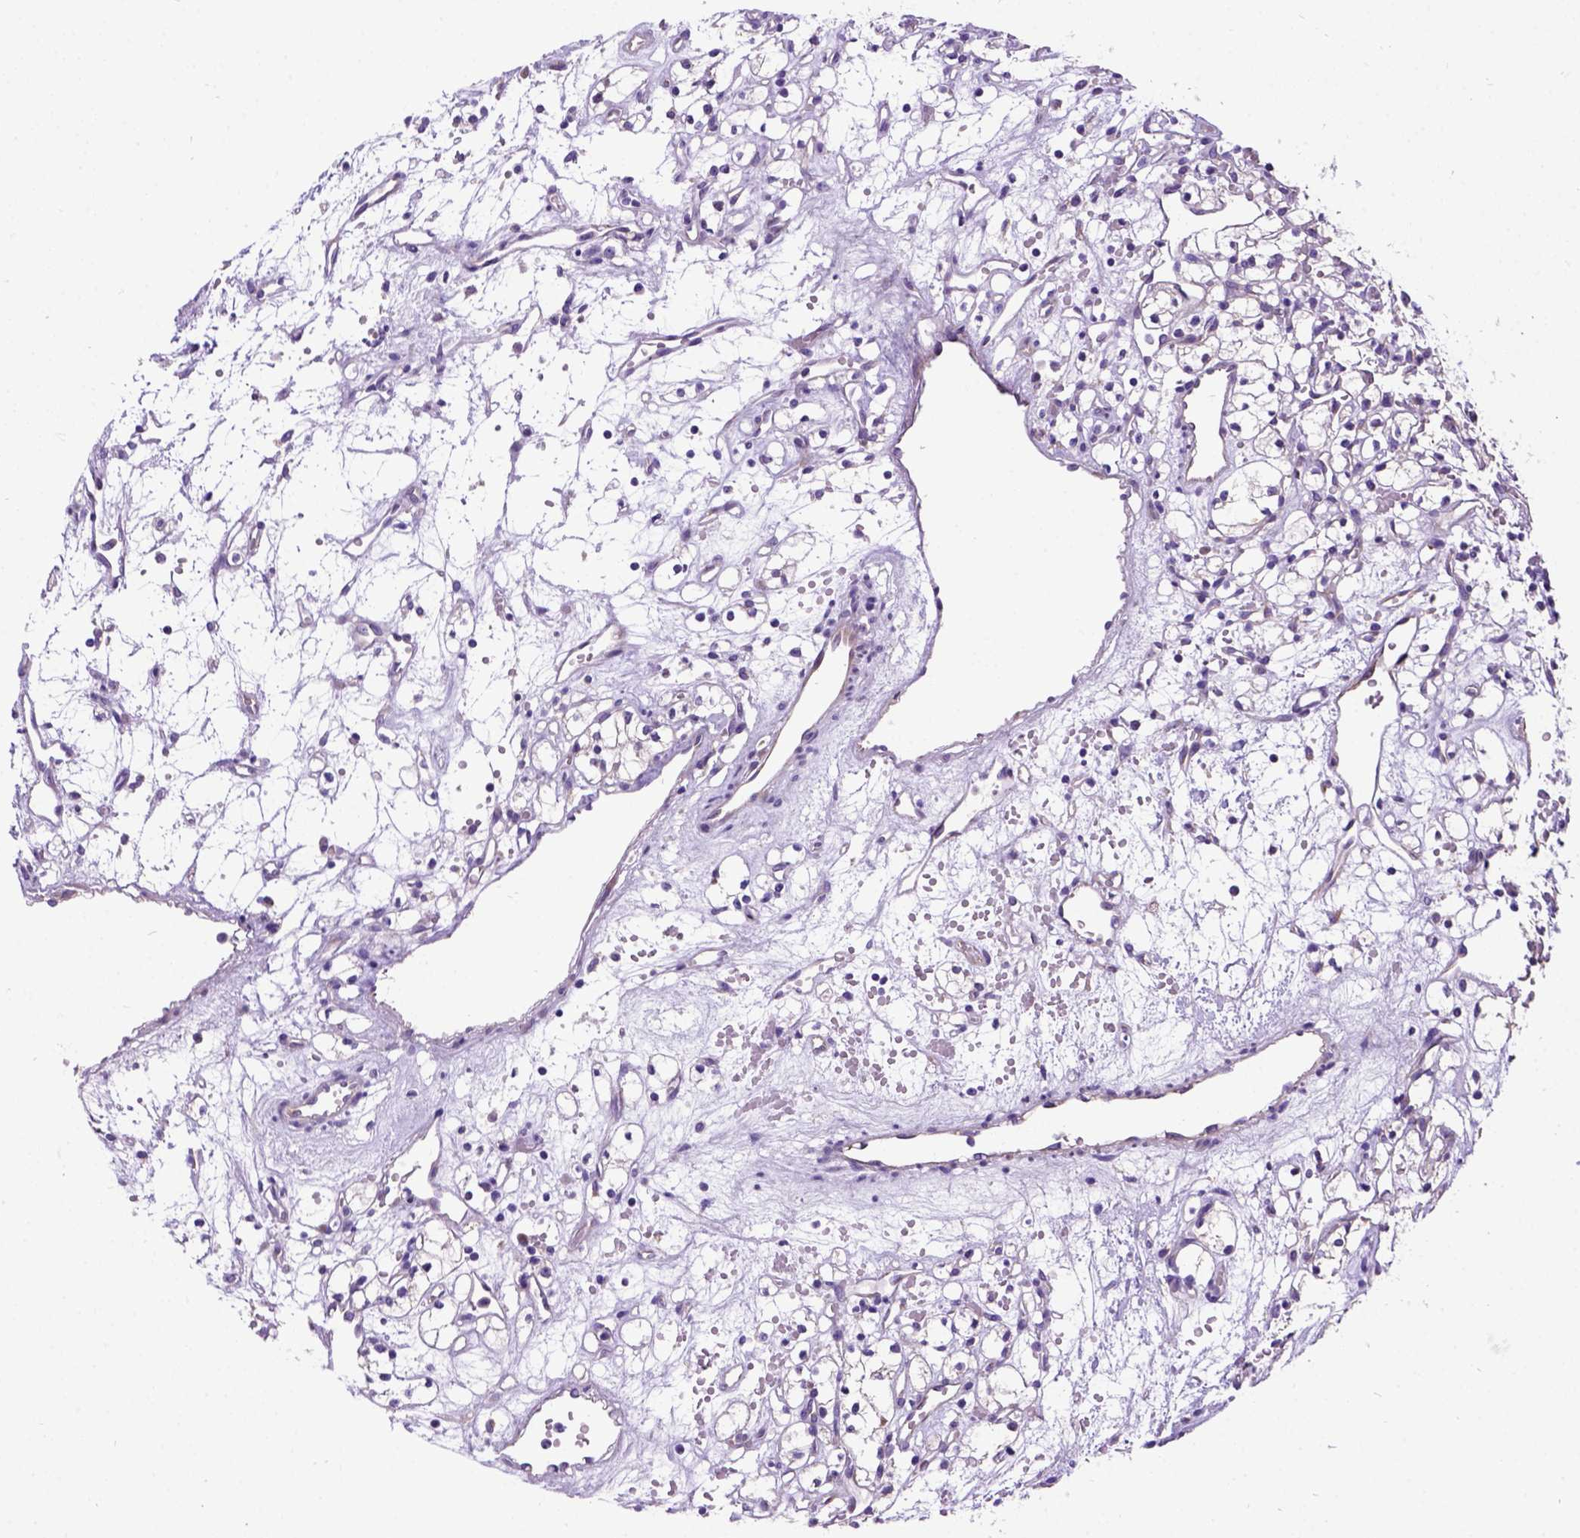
{"staining": {"intensity": "negative", "quantity": "none", "location": "none"}, "tissue": "renal cancer", "cell_type": "Tumor cells", "image_type": "cancer", "snomed": [{"axis": "morphology", "description": "Adenocarcinoma, NOS"}, {"axis": "topography", "description": "Kidney"}], "caption": "Human renal adenocarcinoma stained for a protein using immunohistochemistry displays no staining in tumor cells.", "gene": "CFAP54", "patient": {"sex": "female", "age": 59}}